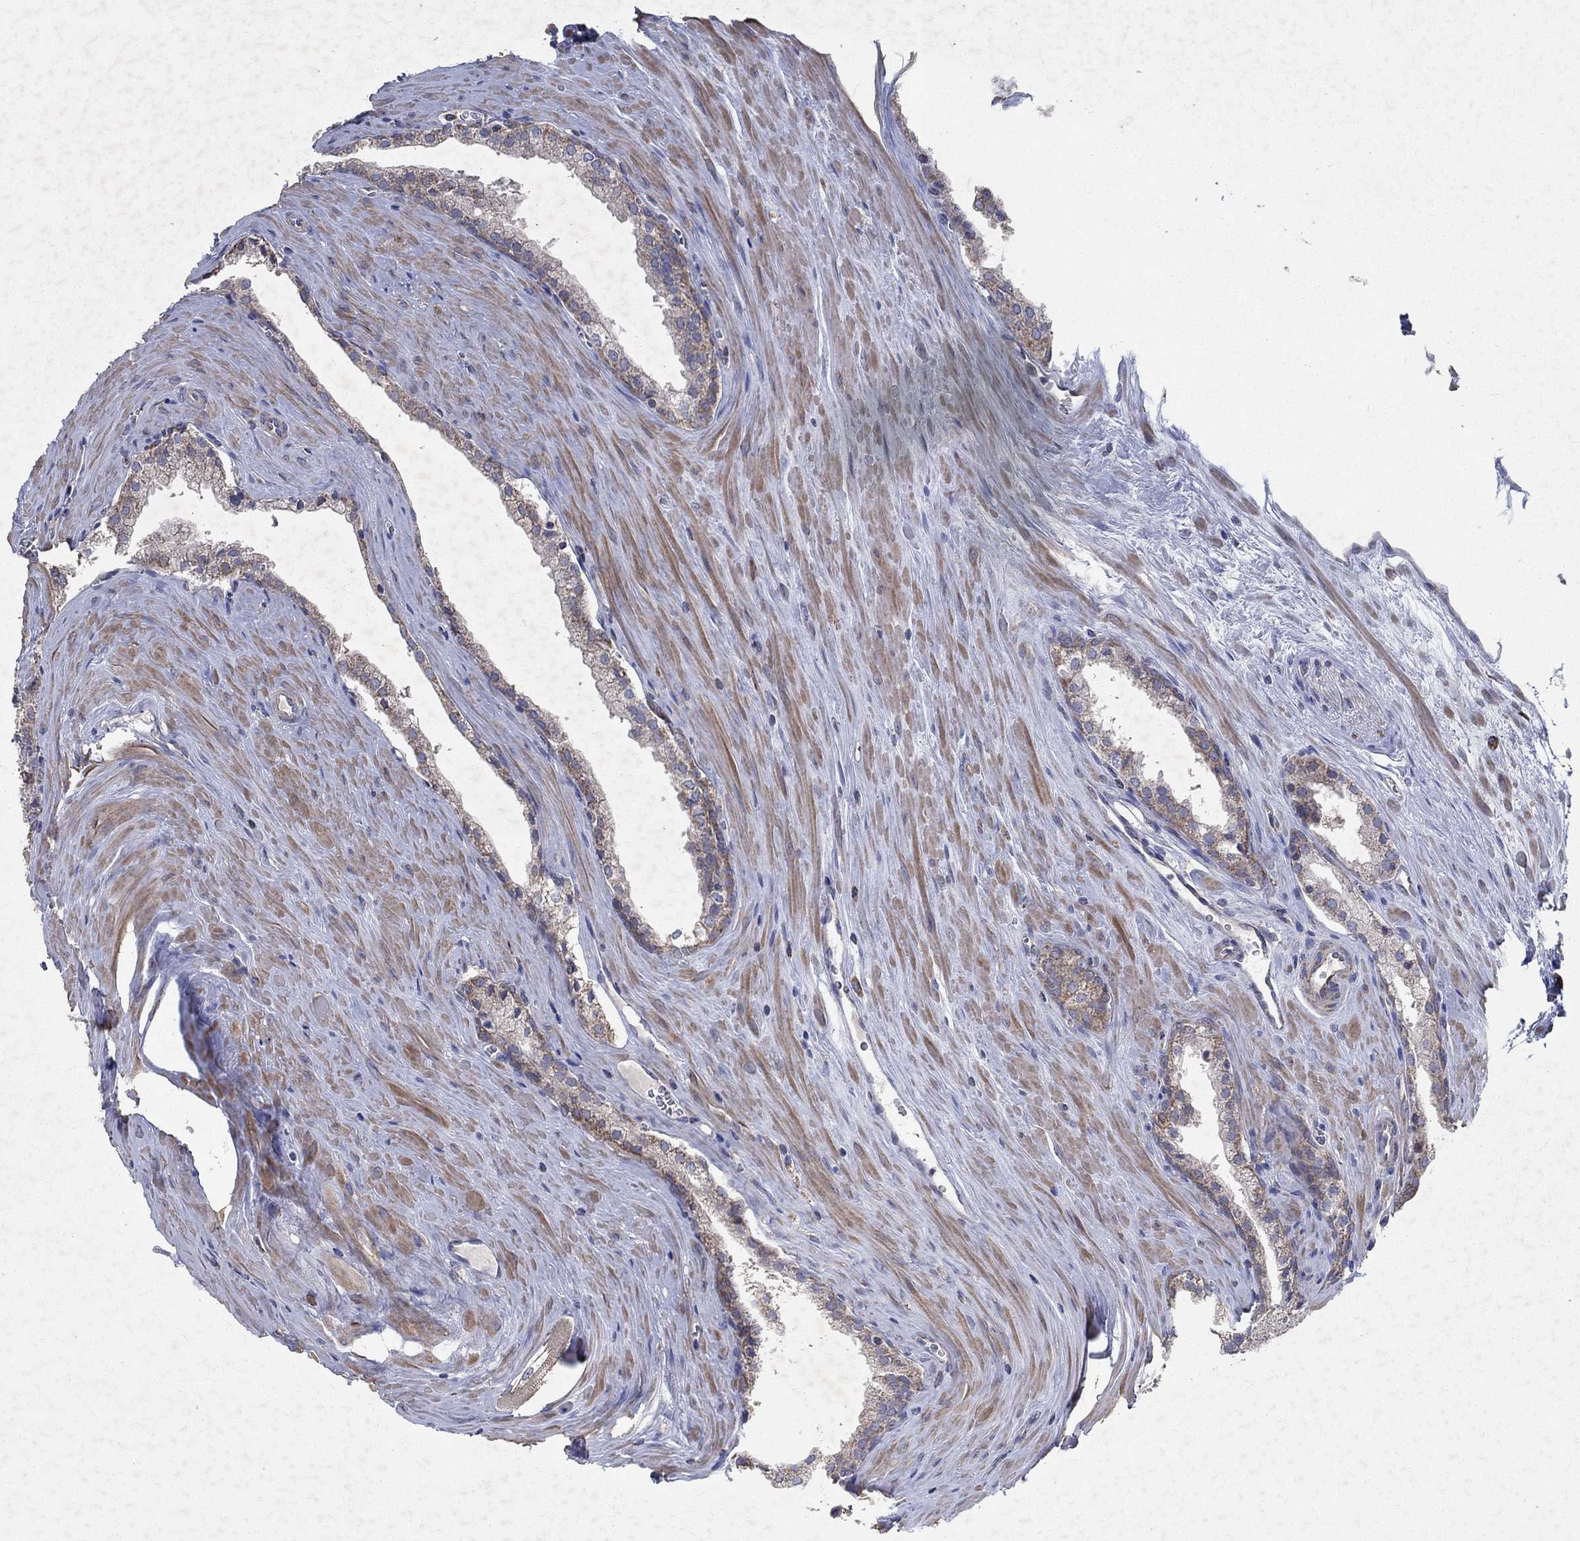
{"staining": {"intensity": "moderate", "quantity": "<25%", "location": "cytoplasmic/membranous"}, "tissue": "prostate cancer", "cell_type": "Tumor cells", "image_type": "cancer", "snomed": [{"axis": "morphology", "description": "Adenocarcinoma, NOS"}, {"axis": "topography", "description": "Prostate"}], "caption": "Moderate cytoplasmic/membranous positivity is appreciated in about <25% of tumor cells in prostate adenocarcinoma.", "gene": "NCEH1", "patient": {"sex": "male", "age": 72}}